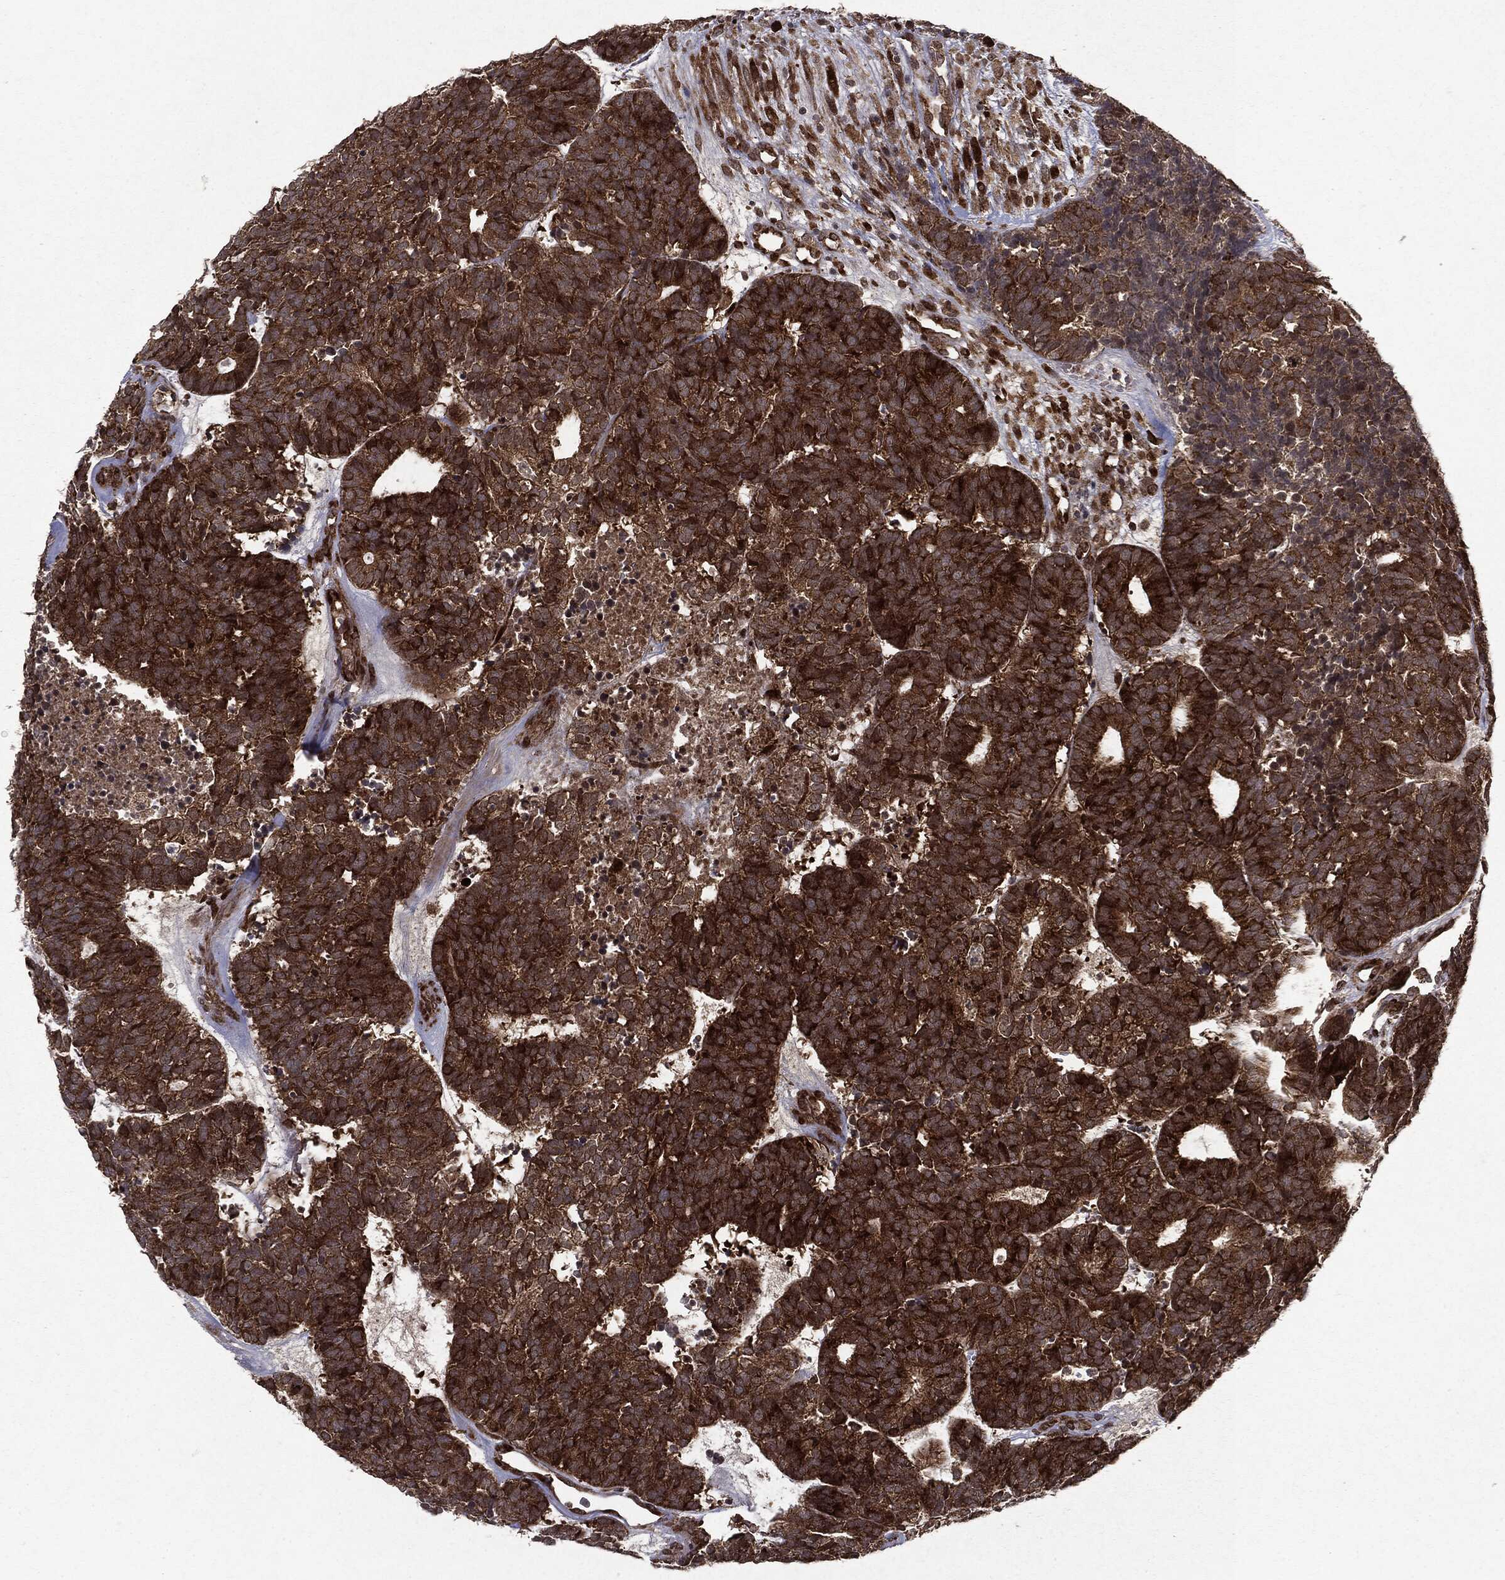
{"staining": {"intensity": "strong", "quantity": ">75%", "location": "cytoplasmic/membranous"}, "tissue": "head and neck cancer", "cell_type": "Tumor cells", "image_type": "cancer", "snomed": [{"axis": "morphology", "description": "Adenocarcinoma, NOS"}, {"axis": "topography", "description": "Head-Neck"}], "caption": "Approximately >75% of tumor cells in human head and neck adenocarcinoma display strong cytoplasmic/membranous protein staining as visualized by brown immunohistochemical staining.", "gene": "OTUB1", "patient": {"sex": "female", "age": 81}}